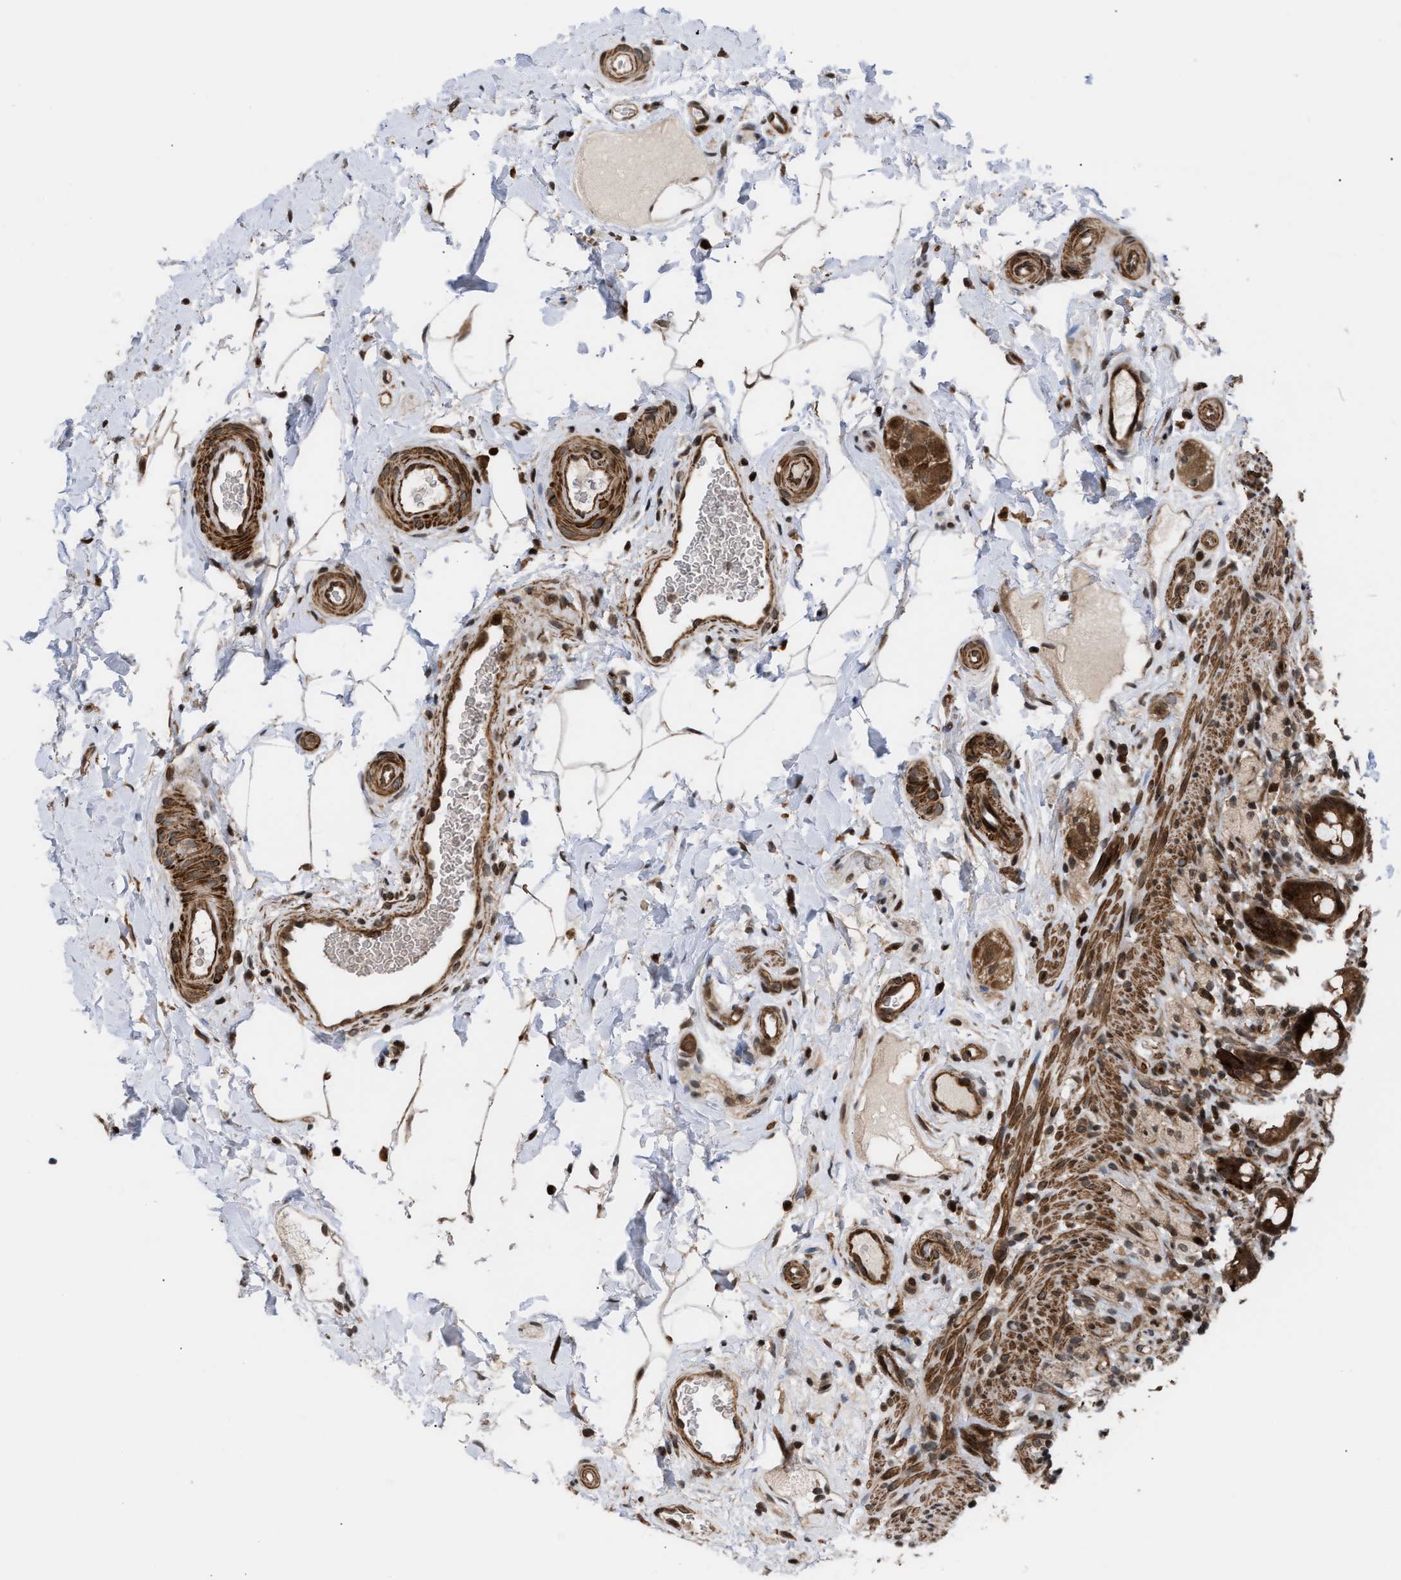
{"staining": {"intensity": "strong", "quantity": ">75%", "location": "cytoplasmic/membranous,nuclear"}, "tissue": "rectum", "cell_type": "Glandular cells", "image_type": "normal", "snomed": [{"axis": "morphology", "description": "Normal tissue, NOS"}, {"axis": "topography", "description": "Rectum"}], "caption": "IHC of benign human rectum displays high levels of strong cytoplasmic/membranous,nuclear staining in about >75% of glandular cells. The protein is shown in brown color, while the nuclei are stained blue.", "gene": "STAU2", "patient": {"sex": "male", "age": 44}}